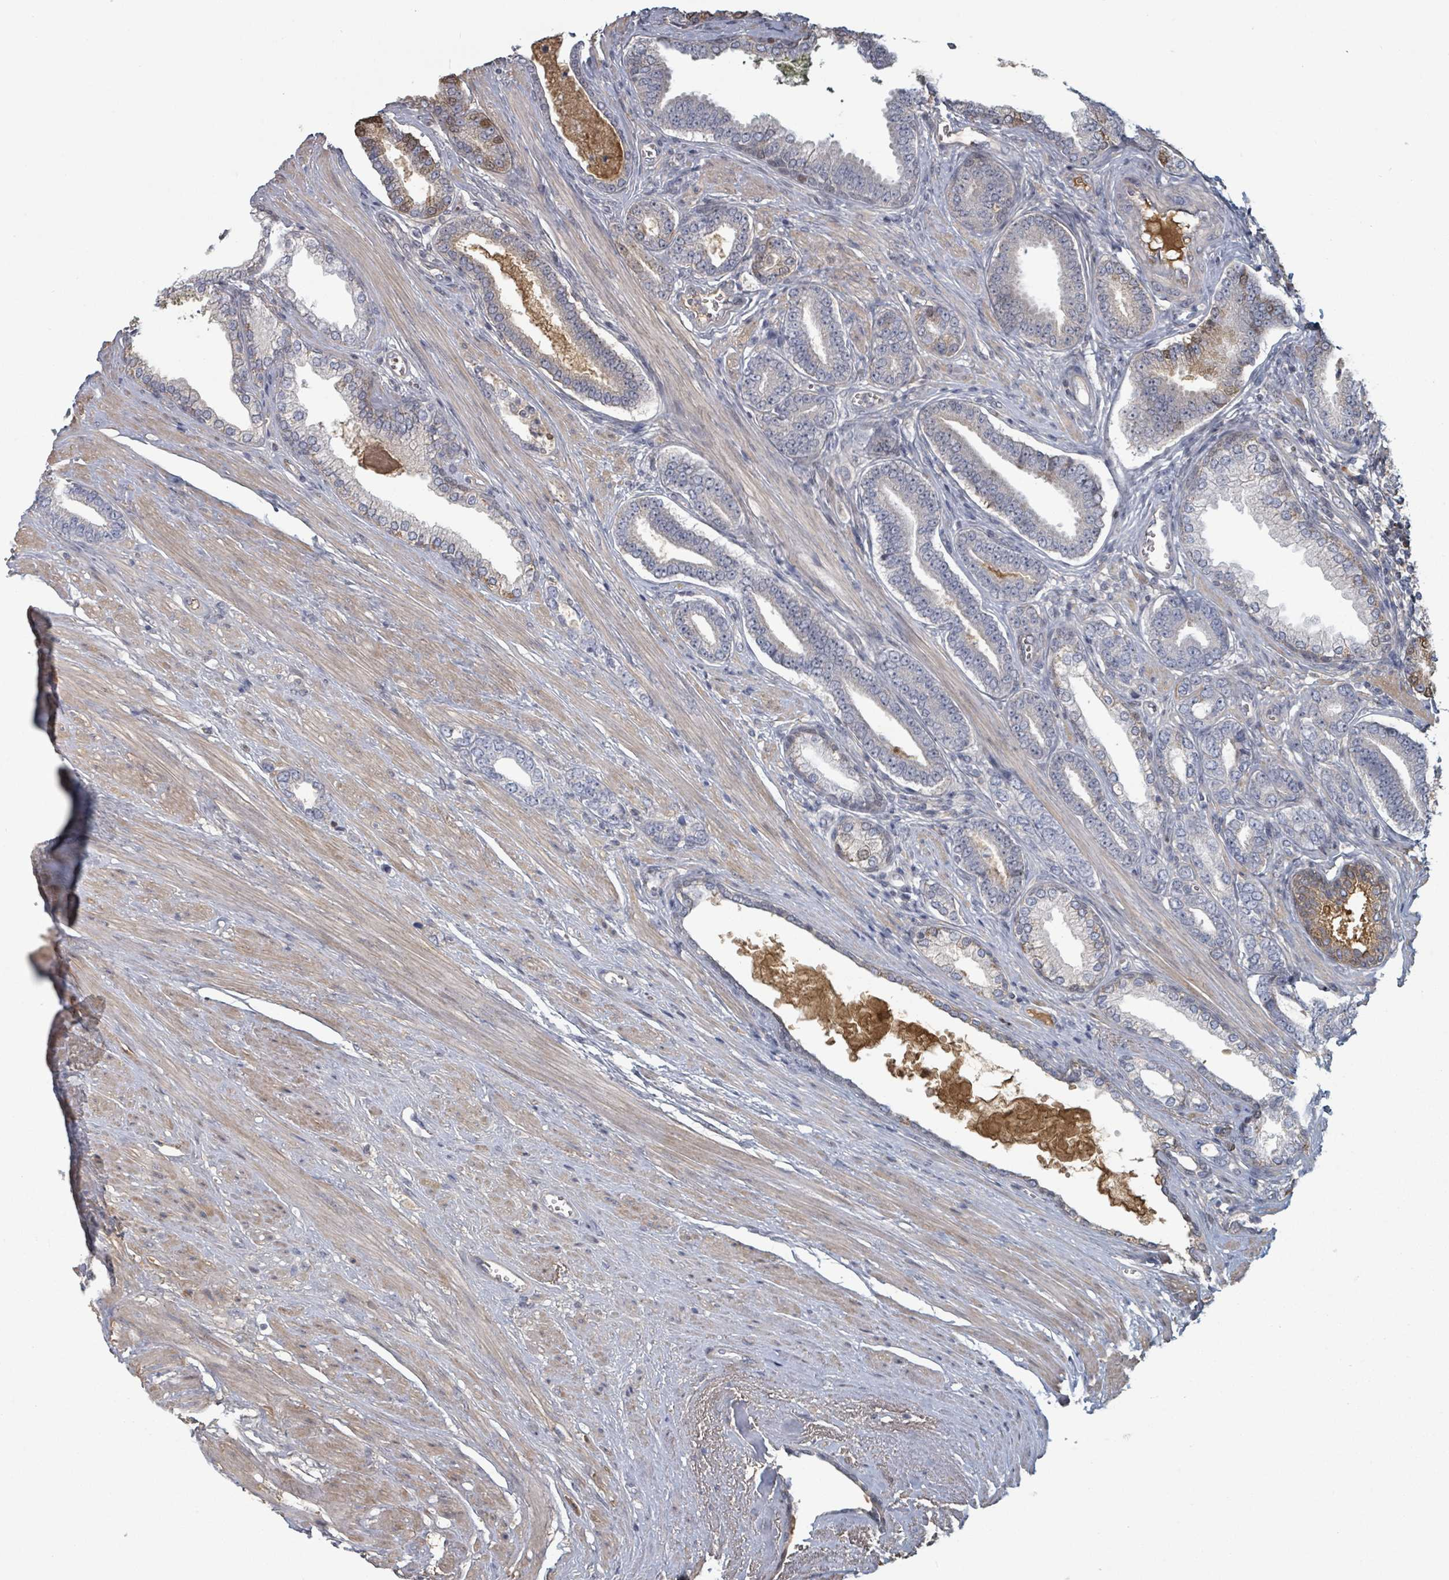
{"staining": {"intensity": "moderate", "quantity": "<25%", "location": "cytoplasmic/membranous"}, "tissue": "prostate cancer", "cell_type": "Tumor cells", "image_type": "cancer", "snomed": [{"axis": "morphology", "description": "Adenocarcinoma, NOS"}, {"axis": "topography", "description": "Prostate and seminal vesicle, NOS"}], "caption": "High-magnification brightfield microscopy of prostate adenocarcinoma stained with DAB (brown) and counterstained with hematoxylin (blue). tumor cells exhibit moderate cytoplasmic/membranous staining is present in approximately<25% of cells. (DAB = brown stain, brightfield microscopy at high magnification).", "gene": "GABBR1", "patient": {"sex": "male", "age": 76}}